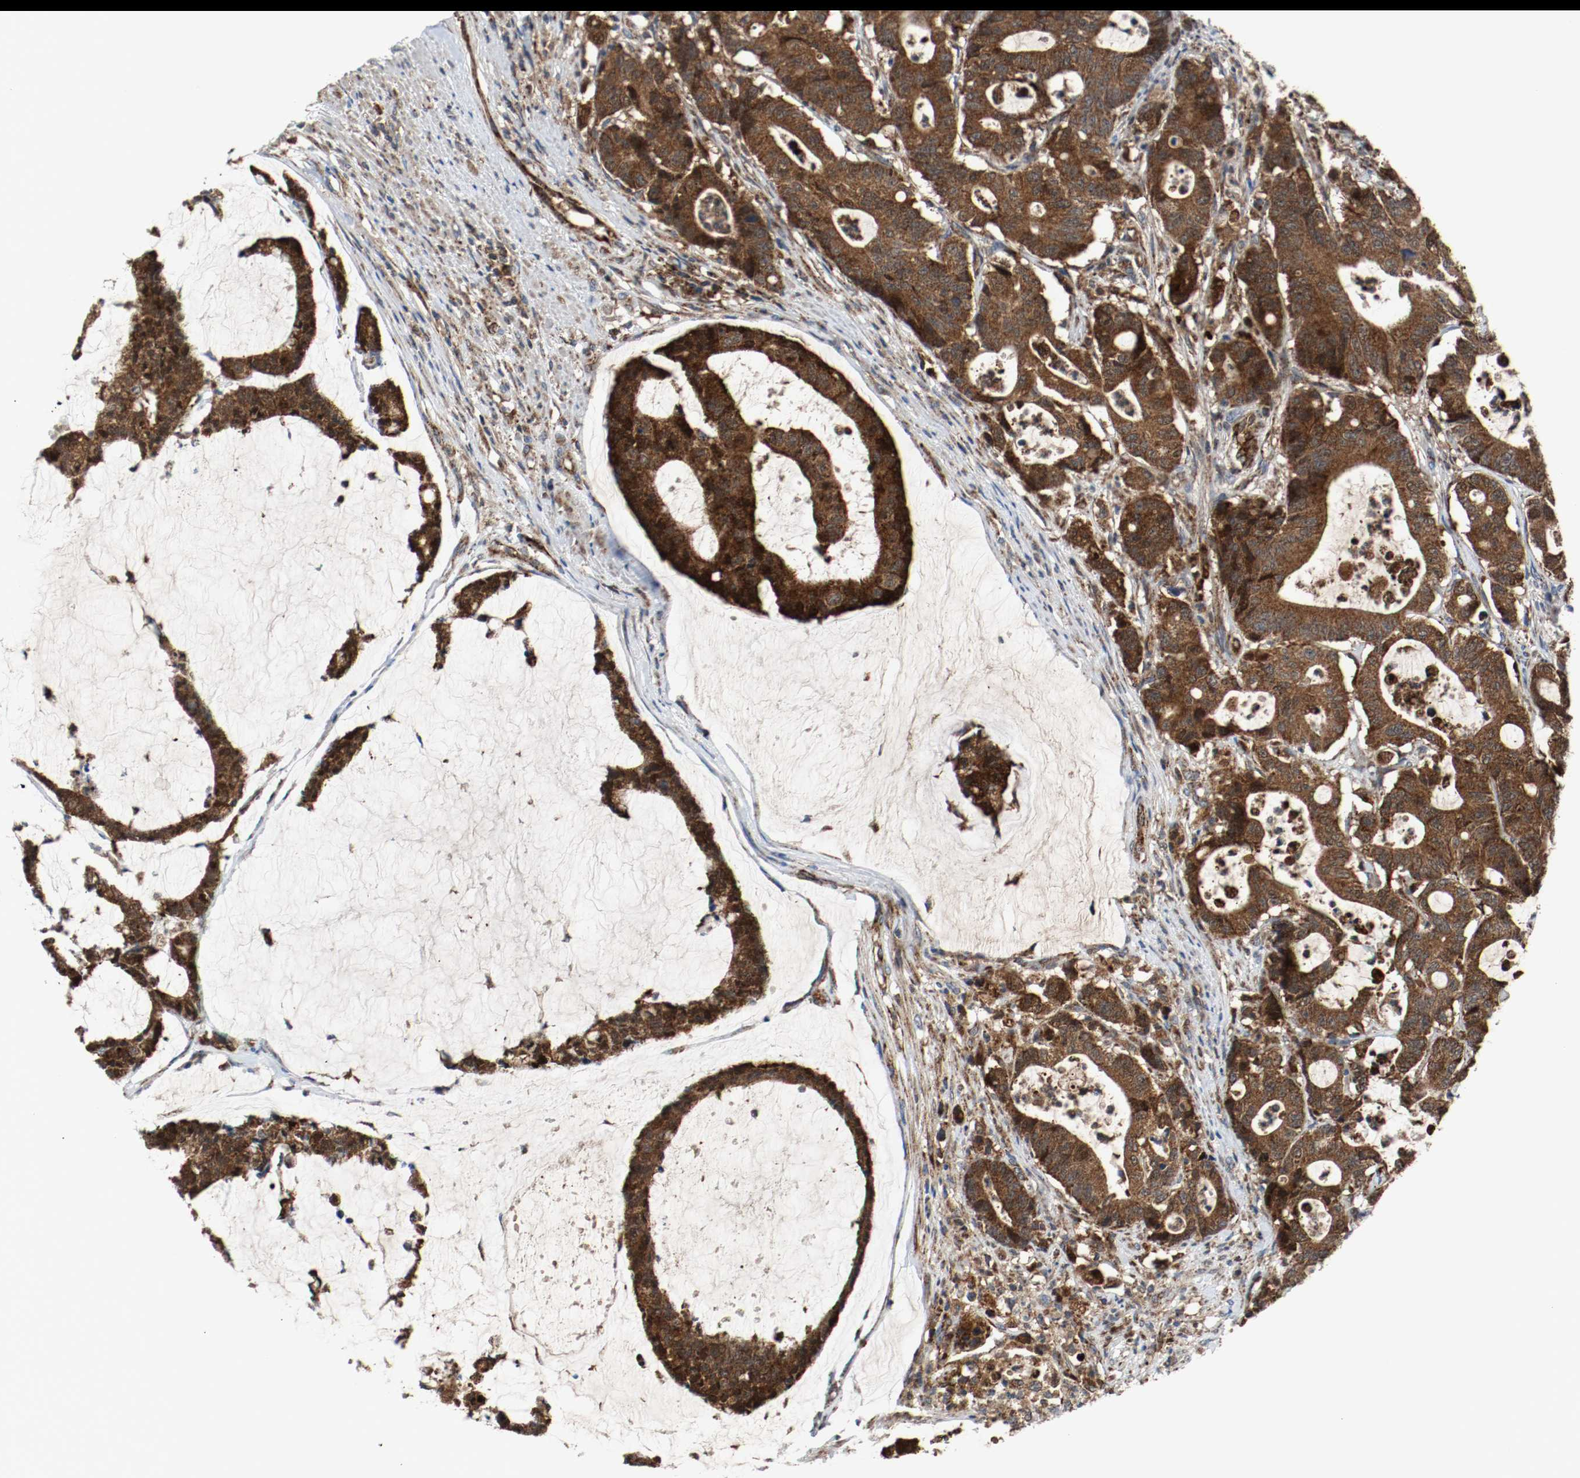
{"staining": {"intensity": "strong", "quantity": ">75%", "location": "cytoplasmic/membranous"}, "tissue": "colorectal cancer", "cell_type": "Tumor cells", "image_type": "cancer", "snomed": [{"axis": "morphology", "description": "Adenocarcinoma, NOS"}, {"axis": "topography", "description": "Colon"}], "caption": "A histopathology image showing strong cytoplasmic/membranous expression in about >75% of tumor cells in adenocarcinoma (colorectal), as visualized by brown immunohistochemical staining.", "gene": "TXNRD1", "patient": {"sex": "female", "age": 84}}